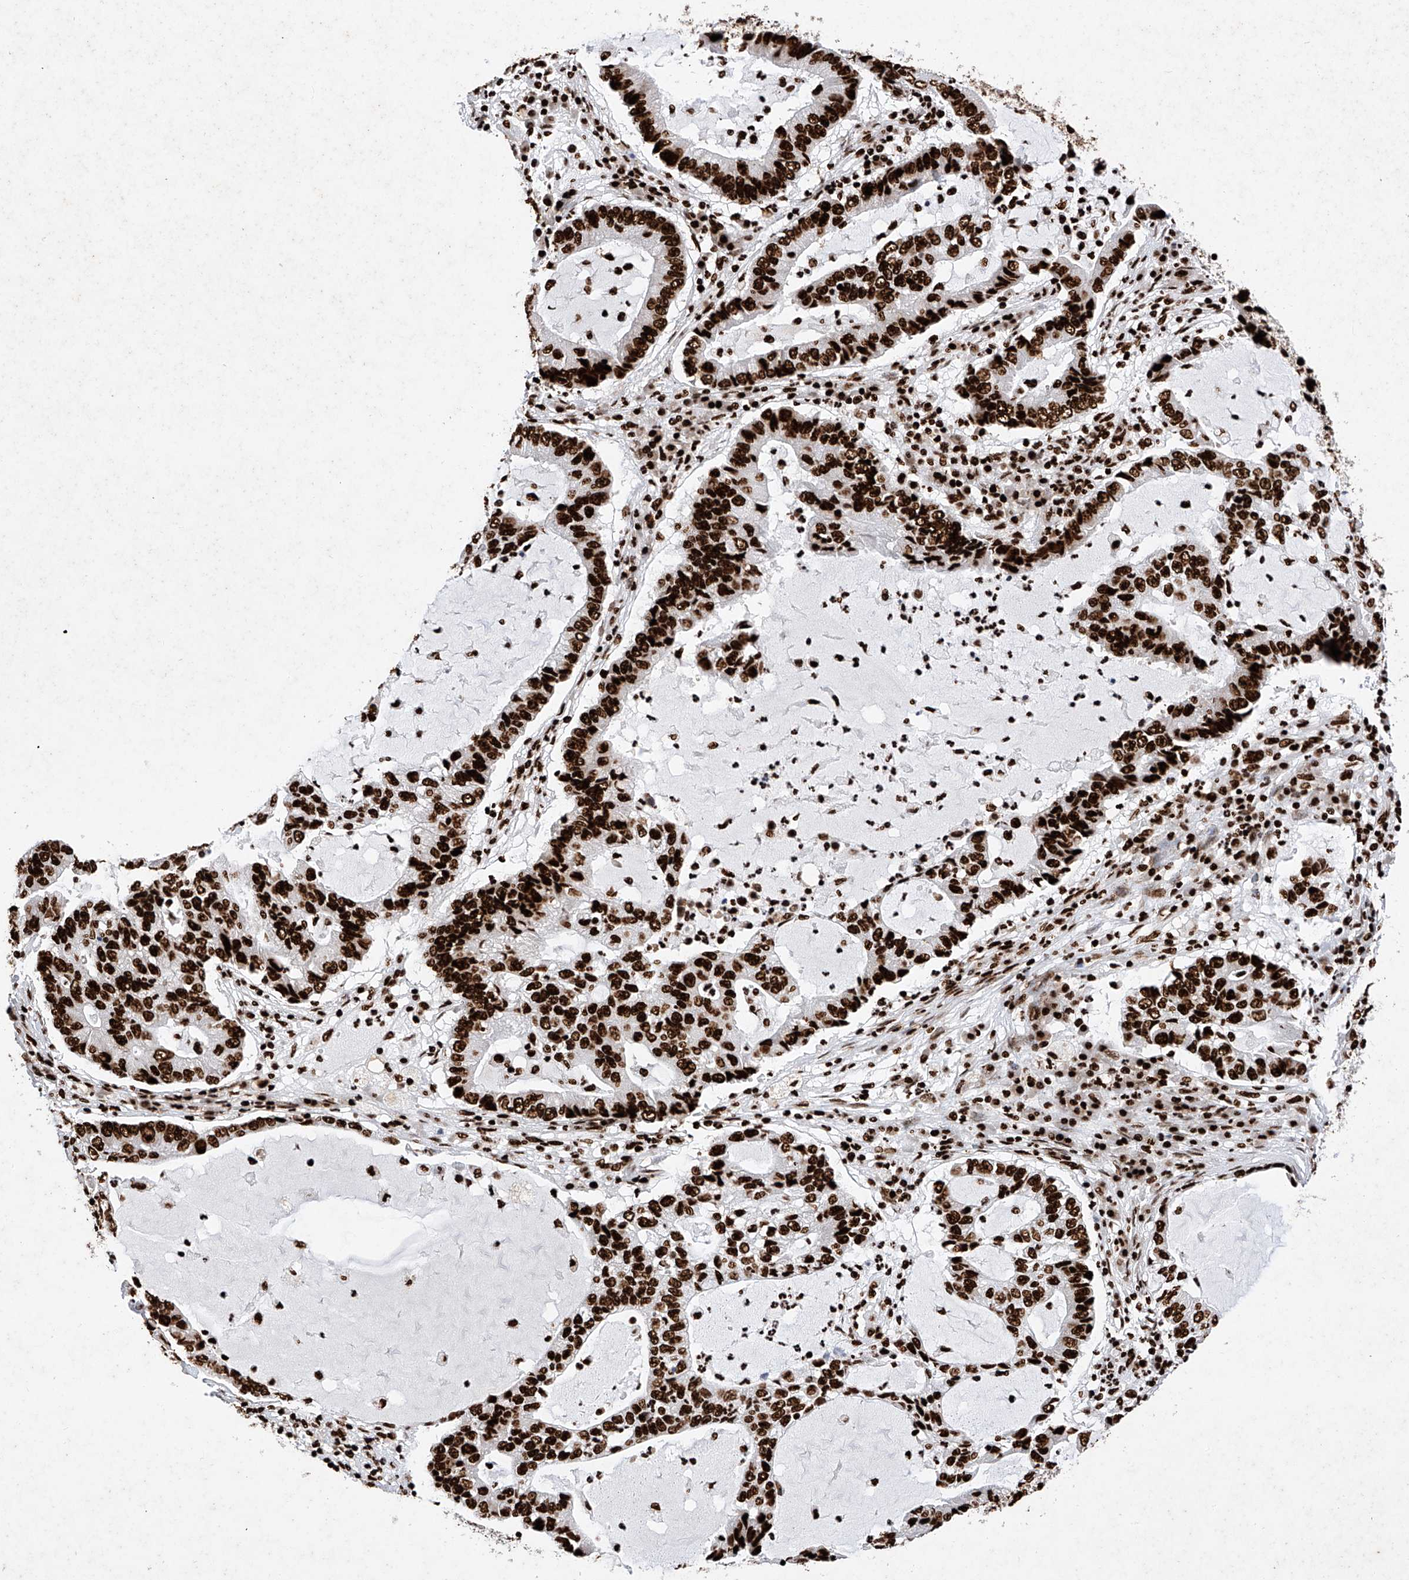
{"staining": {"intensity": "strong", "quantity": ">75%", "location": "nuclear"}, "tissue": "lung cancer", "cell_type": "Tumor cells", "image_type": "cancer", "snomed": [{"axis": "morphology", "description": "Adenocarcinoma, NOS"}, {"axis": "topography", "description": "Lung"}], "caption": "Human lung cancer (adenocarcinoma) stained for a protein (brown) displays strong nuclear positive positivity in approximately >75% of tumor cells.", "gene": "SRSF6", "patient": {"sex": "female", "age": 51}}